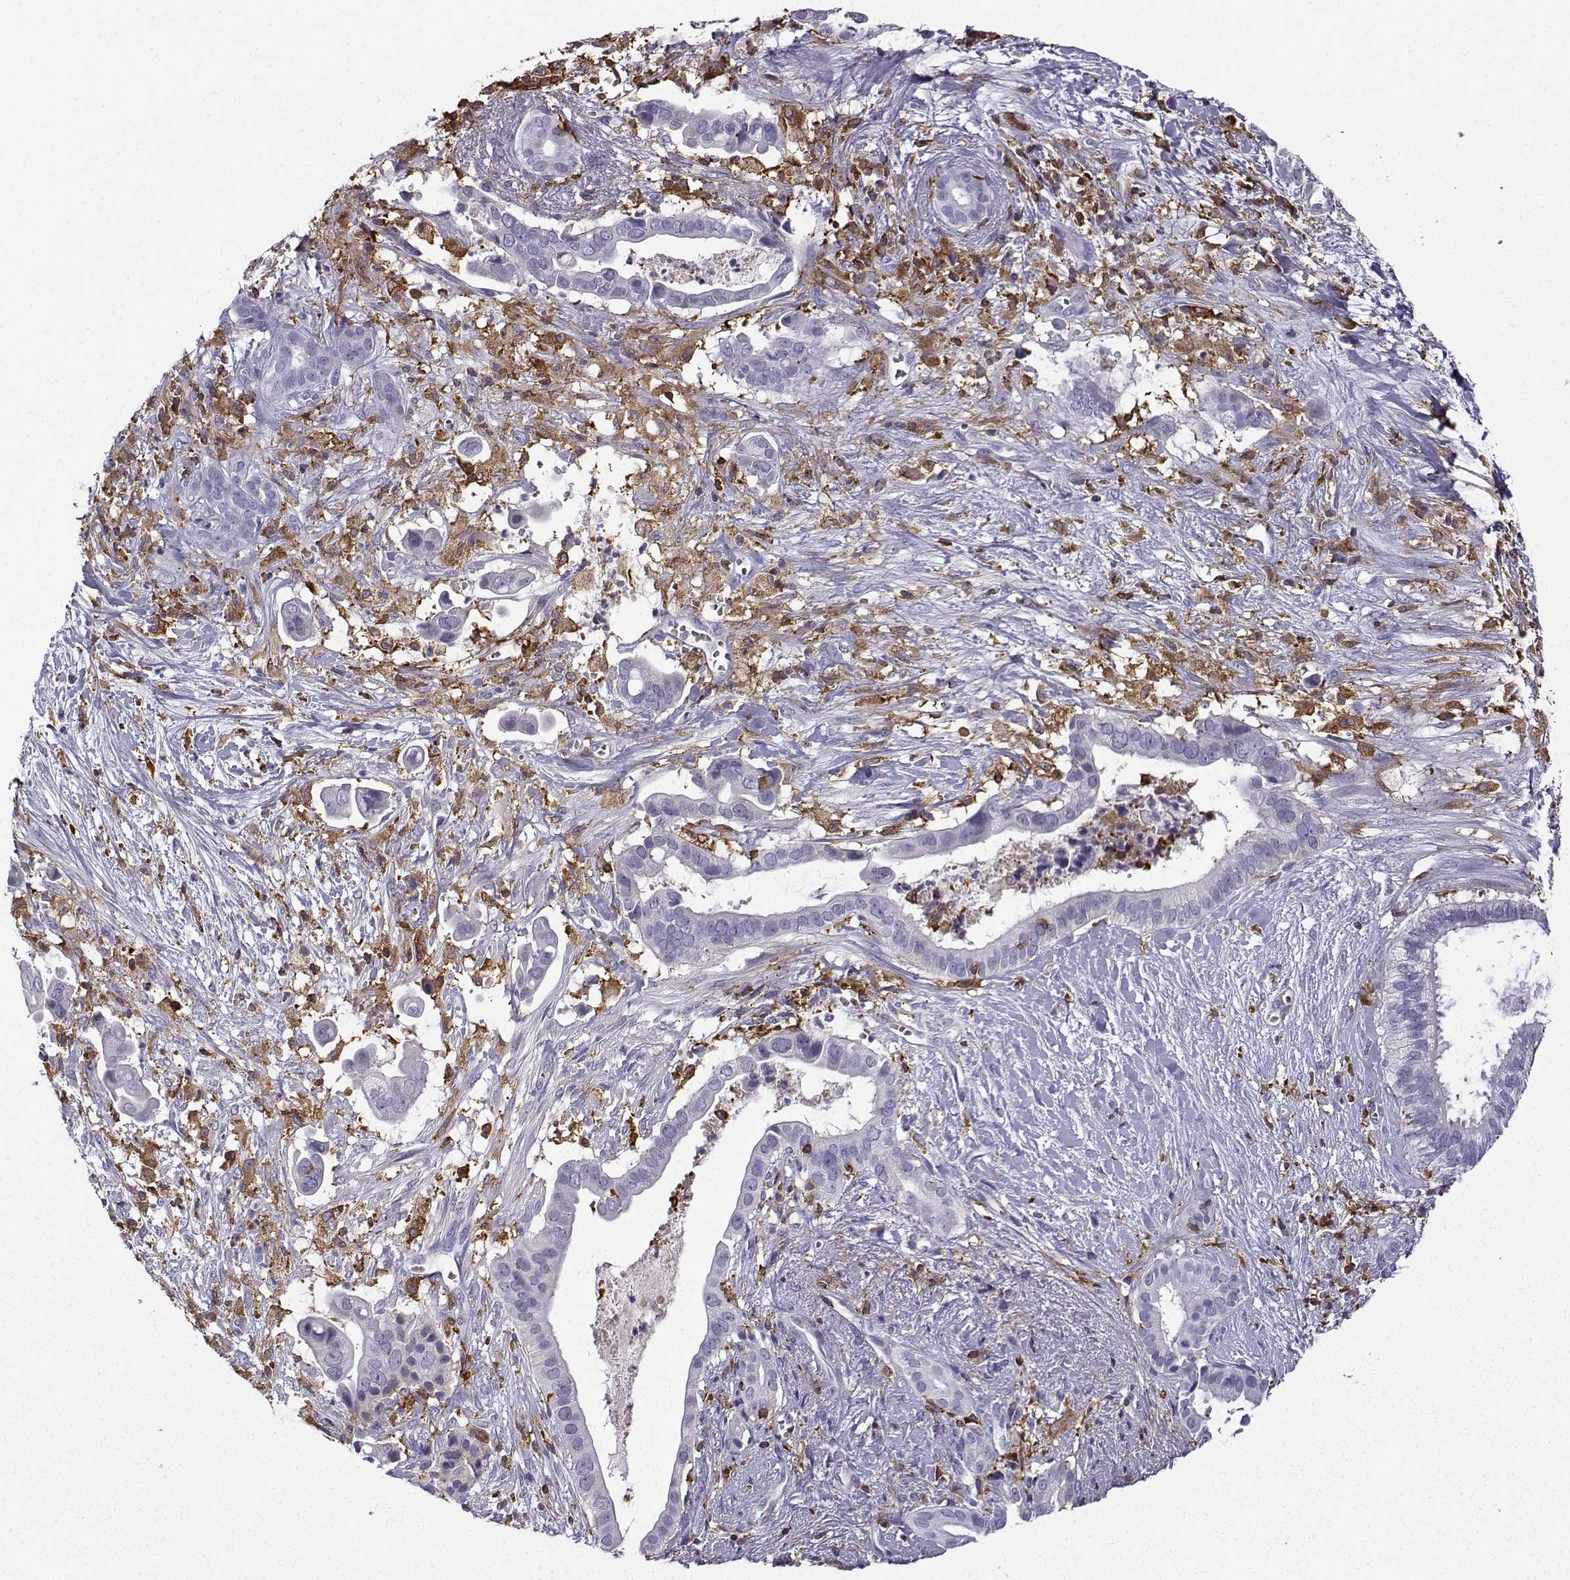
{"staining": {"intensity": "negative", "quantity": "none", "location": "none"}, "tissue": "pancreatic cancer", "cell_type": "Tumor cells", "image_type": "cancer", "snomed": [{"axis": "morphology", "description": "Adenocarcinoma, NOS"}, {"axis": "topography", "description": "Pancreas"}], "caption": "Human adenocarcinoma (pancreatic) stained for a protein using IHC demonstrates no expression in tumor cells.", "gene": "DOCK10", "patient": {"sex": "male", "age": 61}}